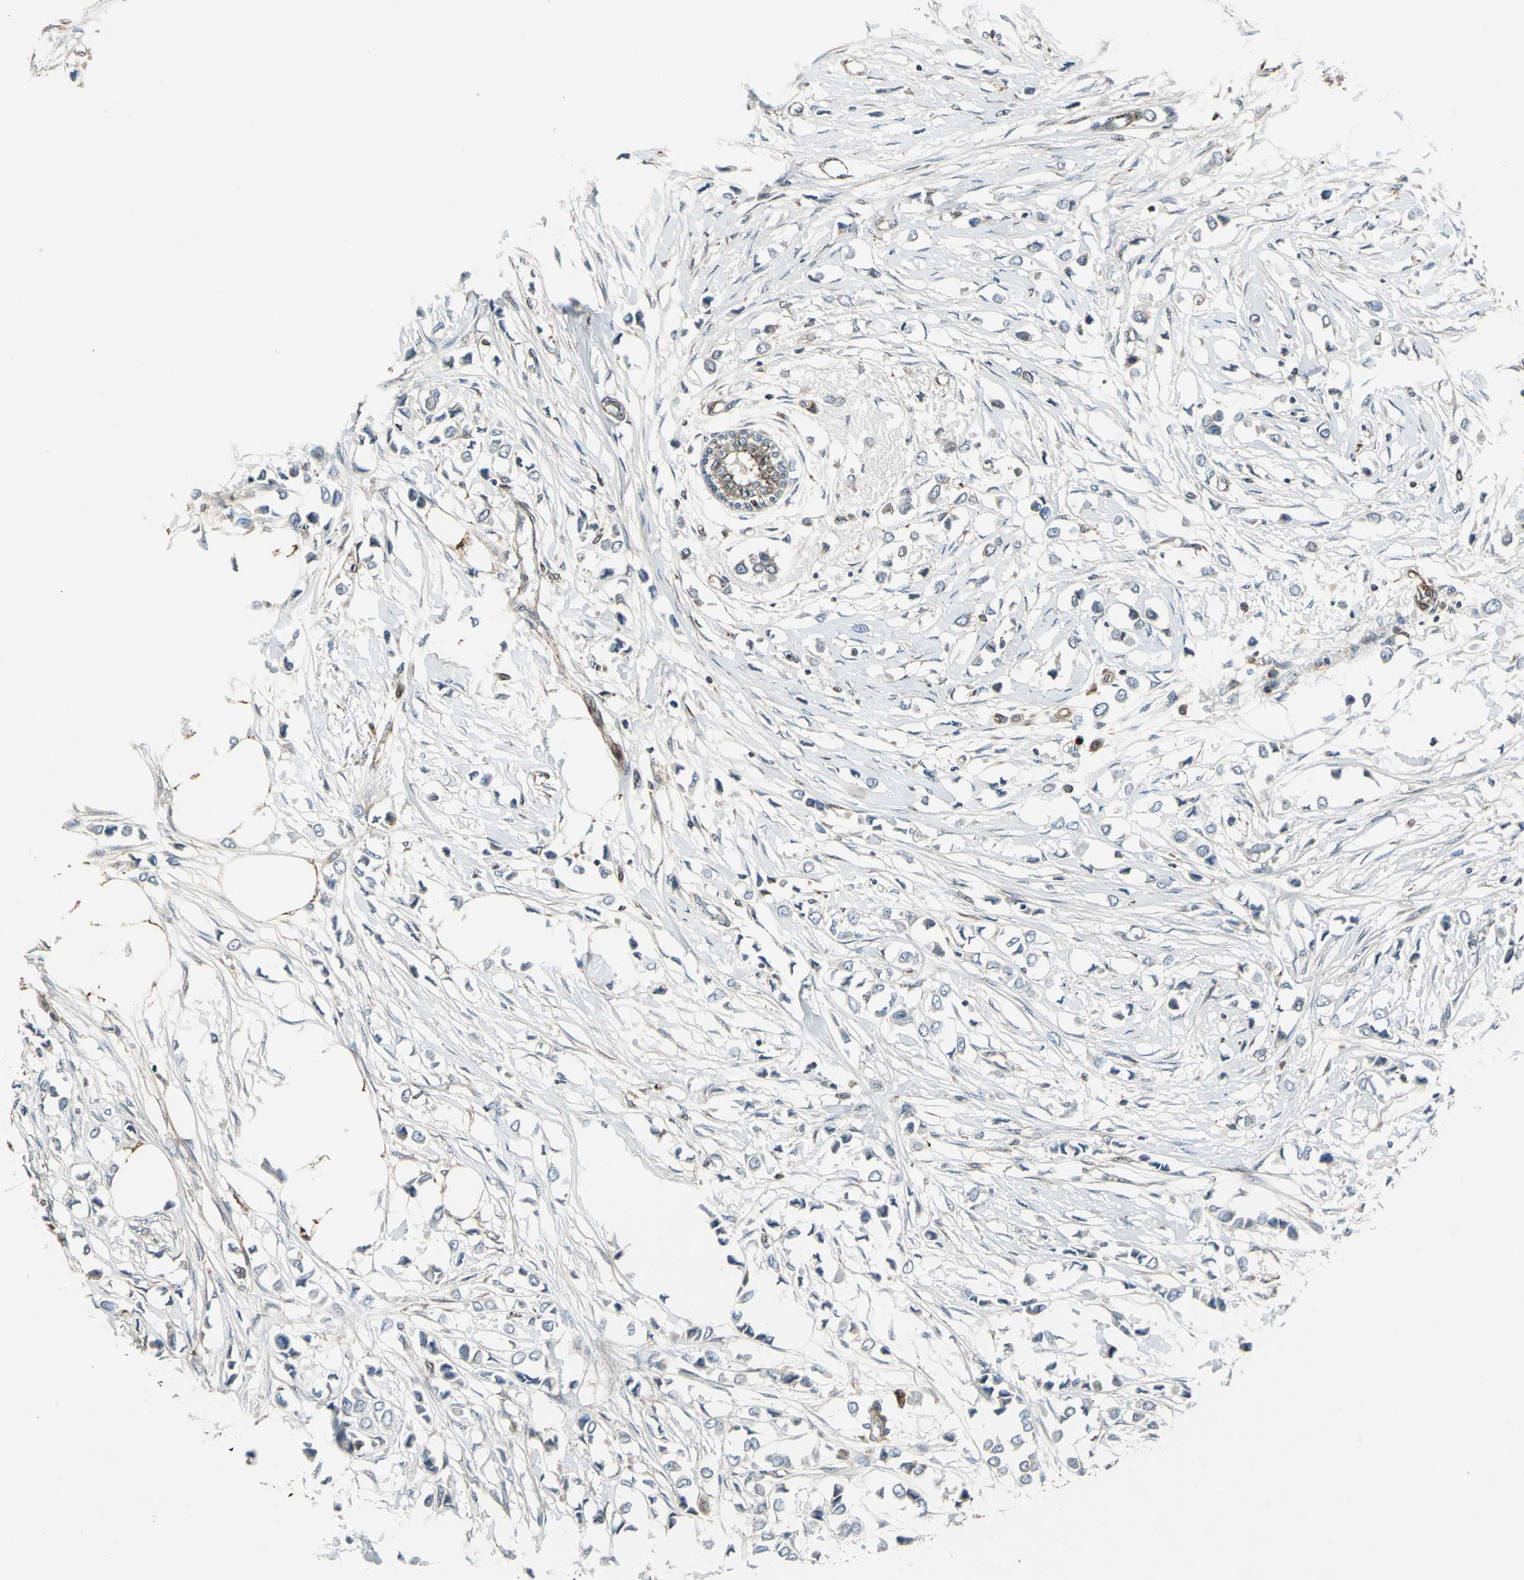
{"staining": {"intensity": "negative", "quantity": "none", "location": "none"}, "tissue": "breast cancer", "cell_type": "Tumor cells", "image_type": "cancer", "snomed": [{"axis": "morphology", "description": "Lobular carcinoma"}, {"axis": "topography", "description": "Breast"}], "caption": "This is an IHC image of breast cancer (lobular carcinoma). There is no staining in tumor cells.", "gene": "HTATIP2", "patient": {"sex": "female", "age": 51}}